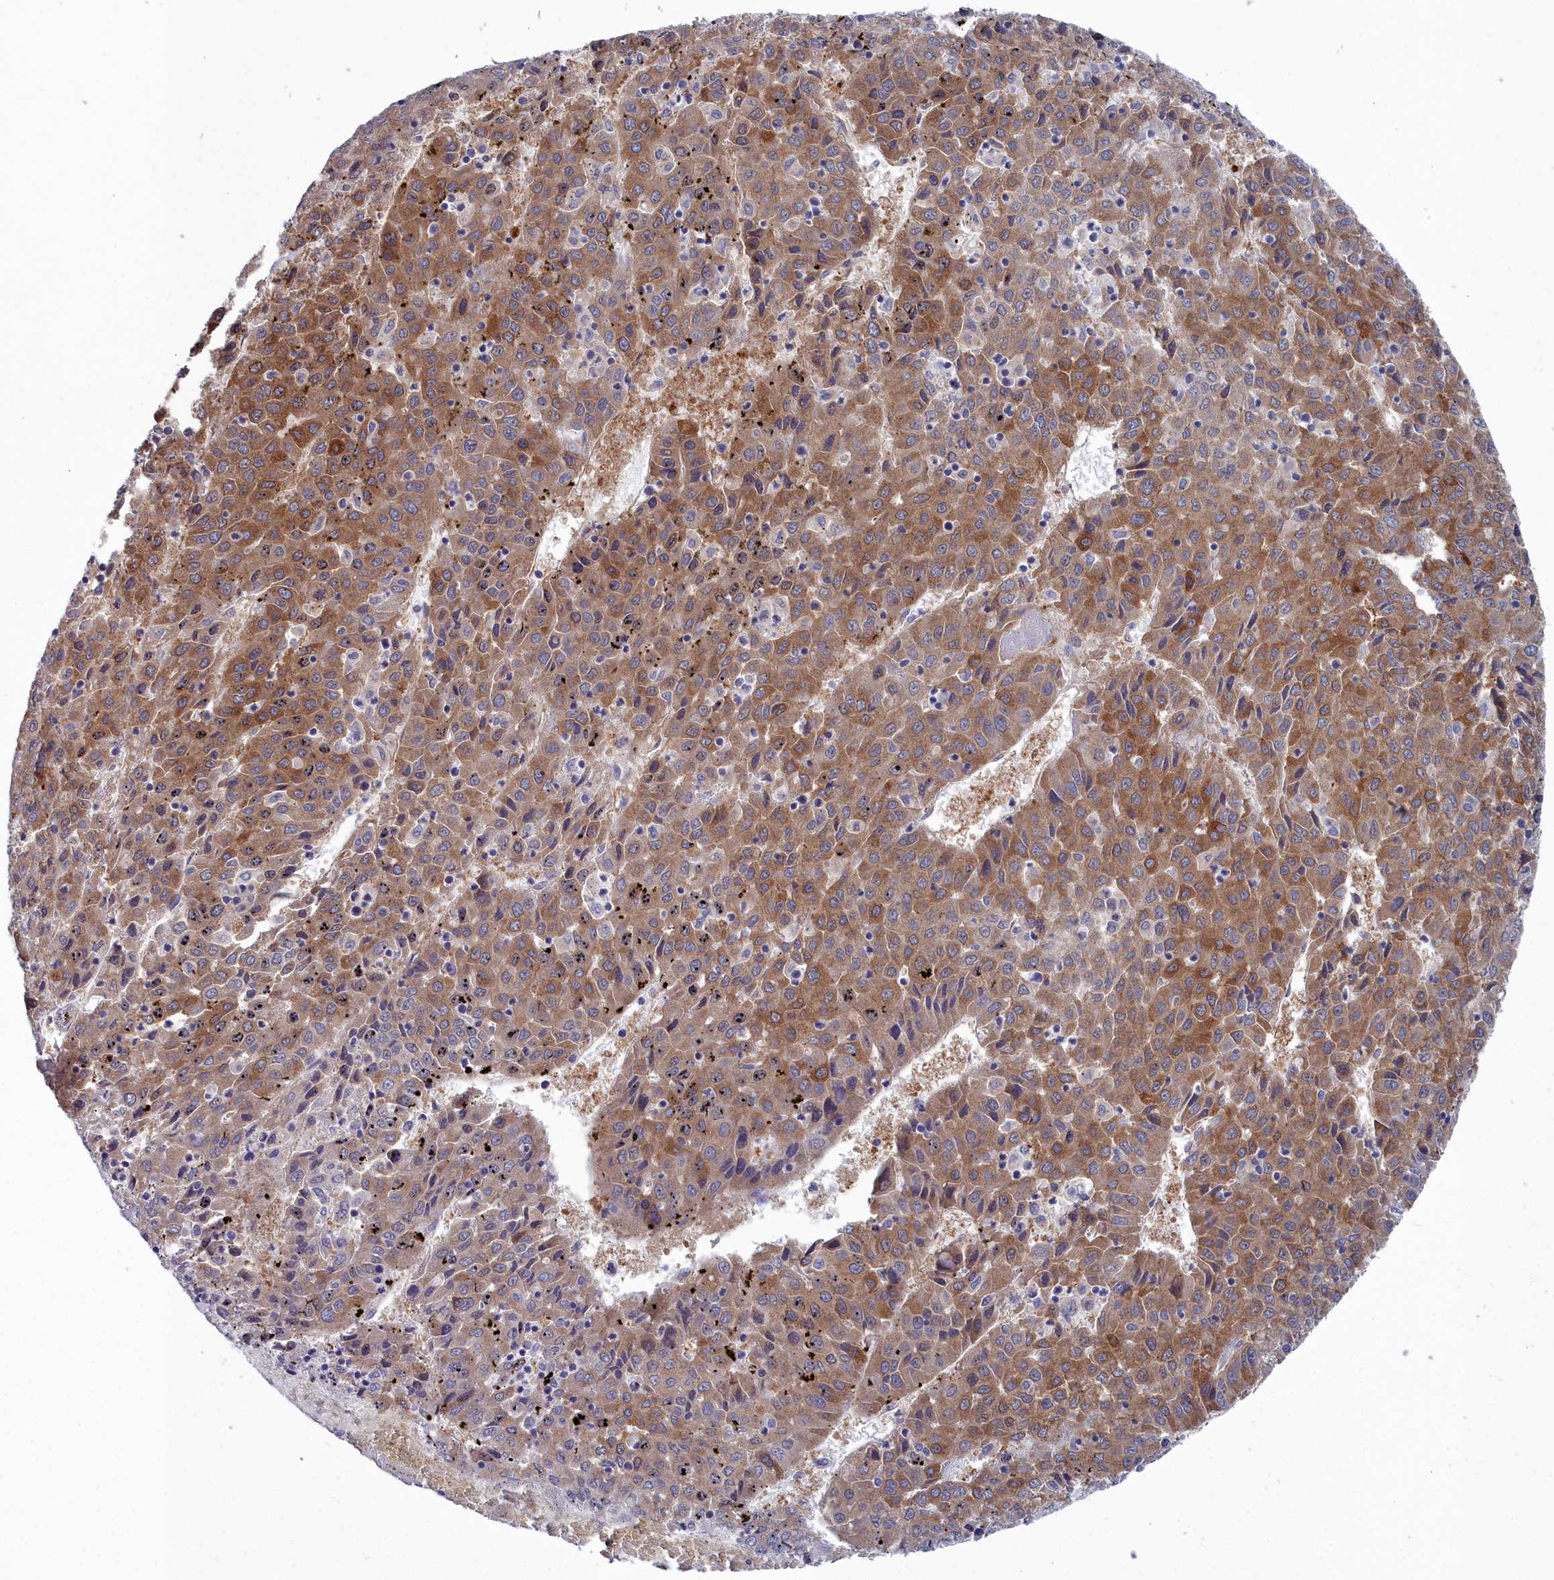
{"staining": {"intensity": "moderate", "quantity": ">75%", "location": "cytoplasmic/membranous"}, "tissue": "liver cancer", "cell_type": "Tumor cells", "image_type": "cancer", "snomed": [{"axis": "morphology", "description": "Carcinoma, Hepatocellular, NOS"}, {"axis": "topography", "description": "Liver"}], "caption": "Immunohistochemistry of hepatocellular carcinoma (liver) reveals medium levels of moderate cytoplasmic/membranous expression in approximately >75% of tumor cells. The staining is performed using DAB brown chromogen to label protein expression. The nuclei are counter-stained blue using hematoxylin.", "gene": "RDX", "patient": {"sex": "female", "age": 53}}